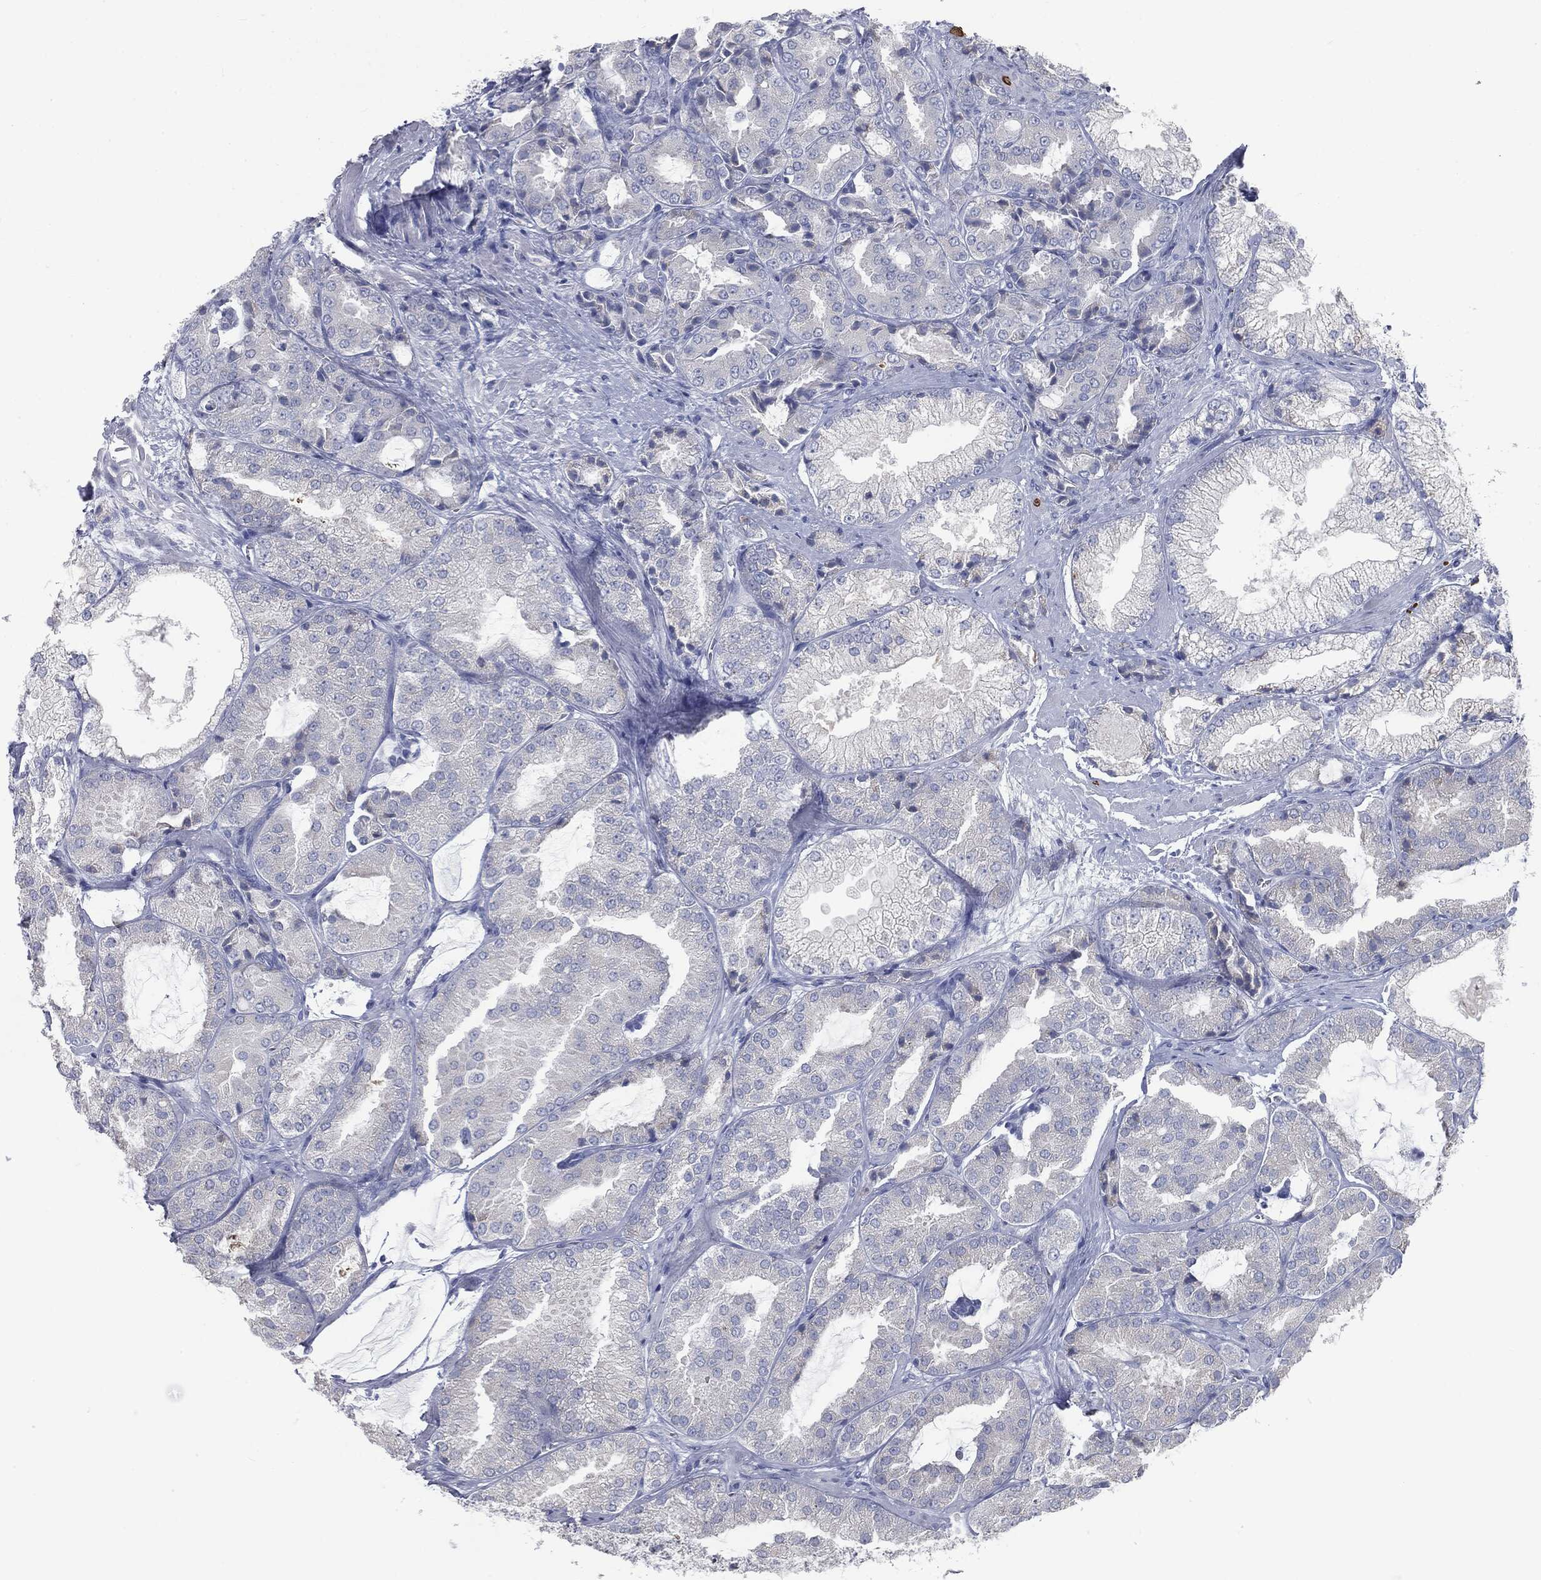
{"staining": {"intensity": "negative", "quantity": "none", "location": "none"}, "tissue": "prostate cancer", "cell_type": "Tumor cells", "image_type": "cancer", "snomed": [{"axis": "morphology", "description": "Adenocarcinoma, High grade"}, {"axis": "topography", "description": "Prostate"}], "caption": "The image demonstrates no staining of tumor cells in prostate cancer (high-grade adenocarcinoma).", "gene": "CAV3", "patient": {"sex": "male", "age": 68}}